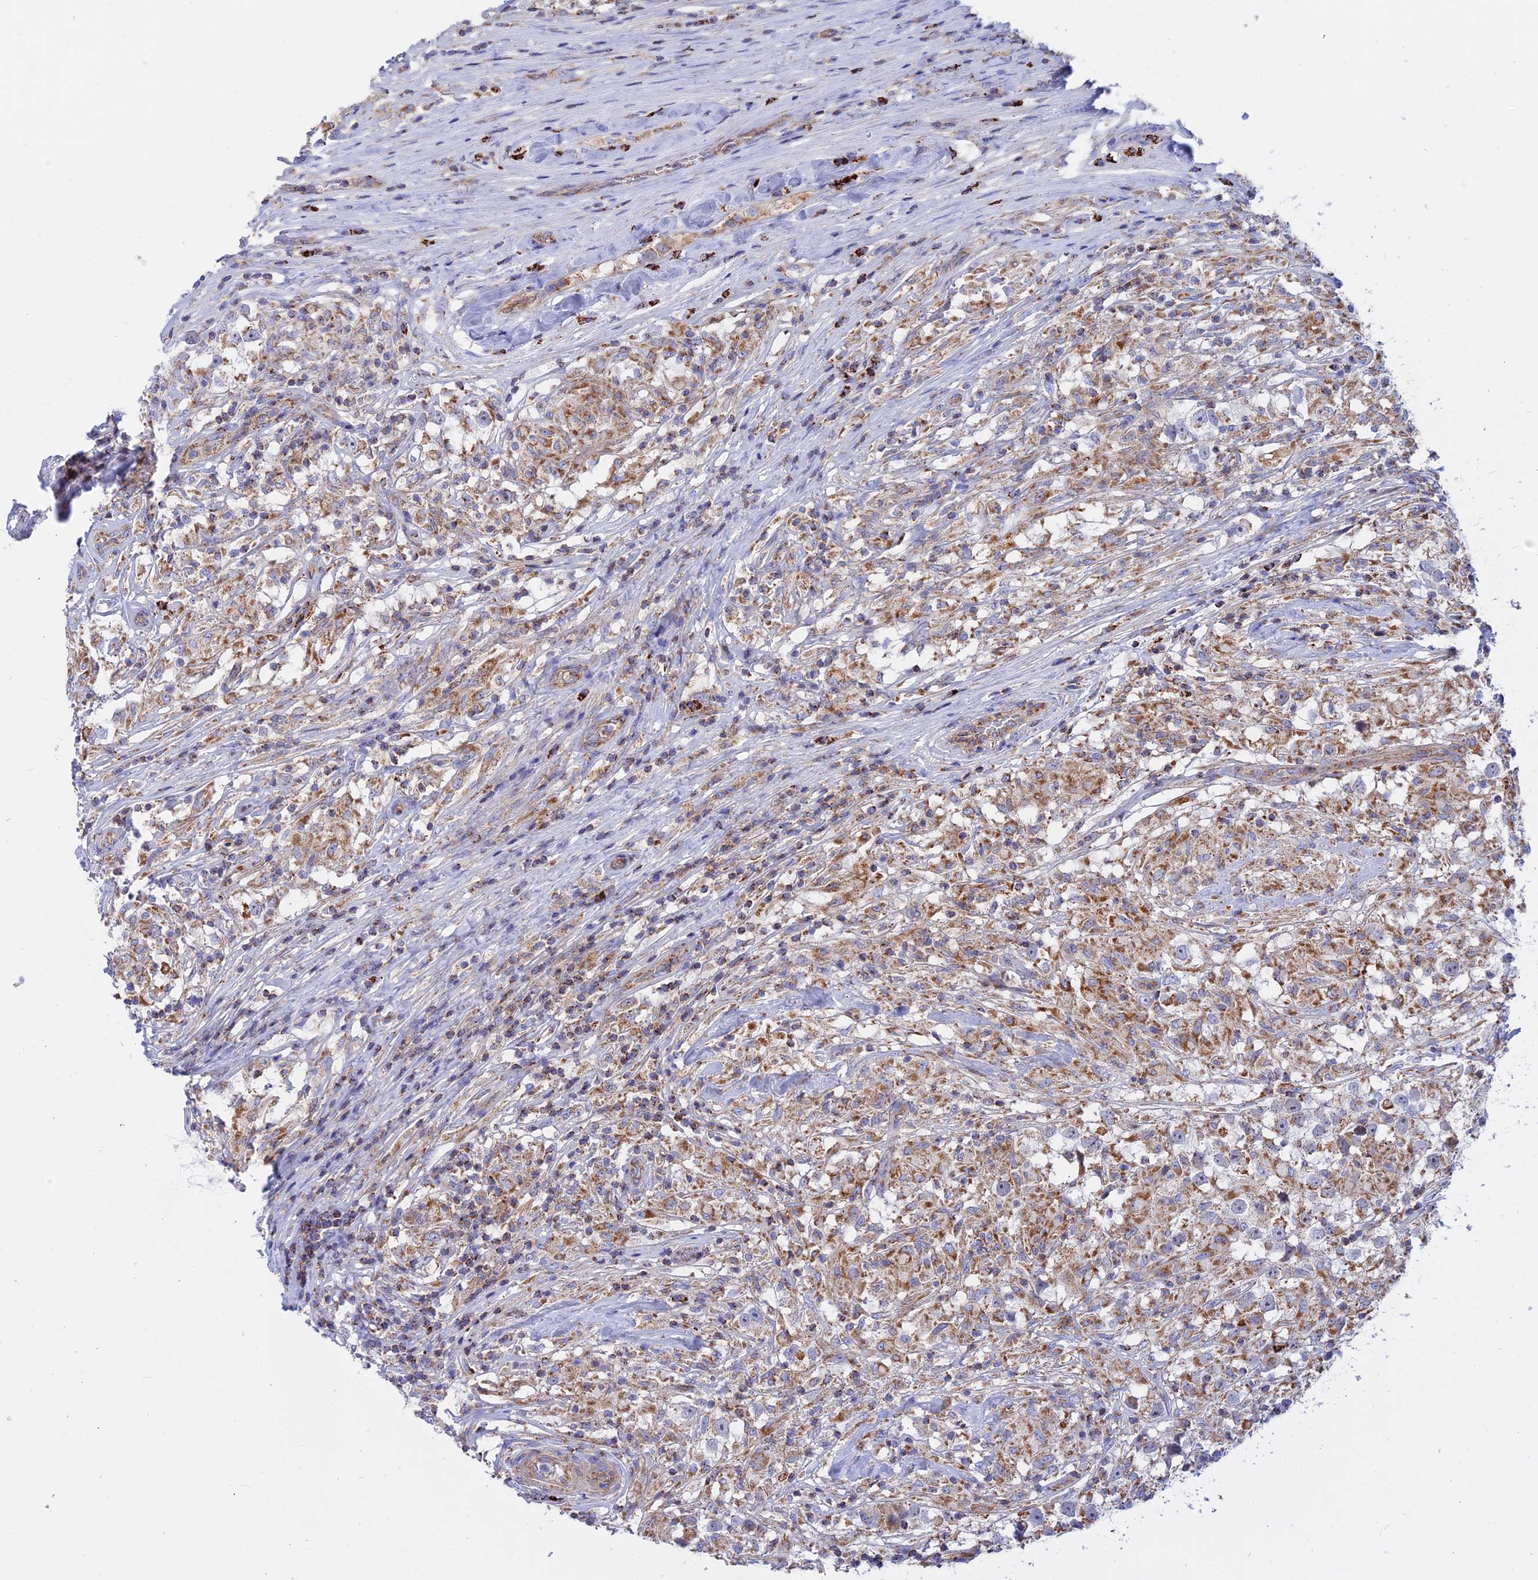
{"staining": {"intensity": "moderate", "quantity": ">75%", "location": "cytoplasmic/membranous"}, "tissue": "testis cancer", "cell_type": "Tumor cells", "image_type": "cancer", "snomed": [{"axis": "morphology", "description": "Seminoma, NOS"}, {"axis": "topography", "description": "Testis"}], "caption": "Seminoma (testis) stained with DAB (3,3'-diaminobenzidine) immunohistochemistry exhibits medium levels of moderate cytoplasmic/membranous staining in about >75% of tumor cells.", "gene": "GCDH", "patient": {"sex": "male", "age": 46}}